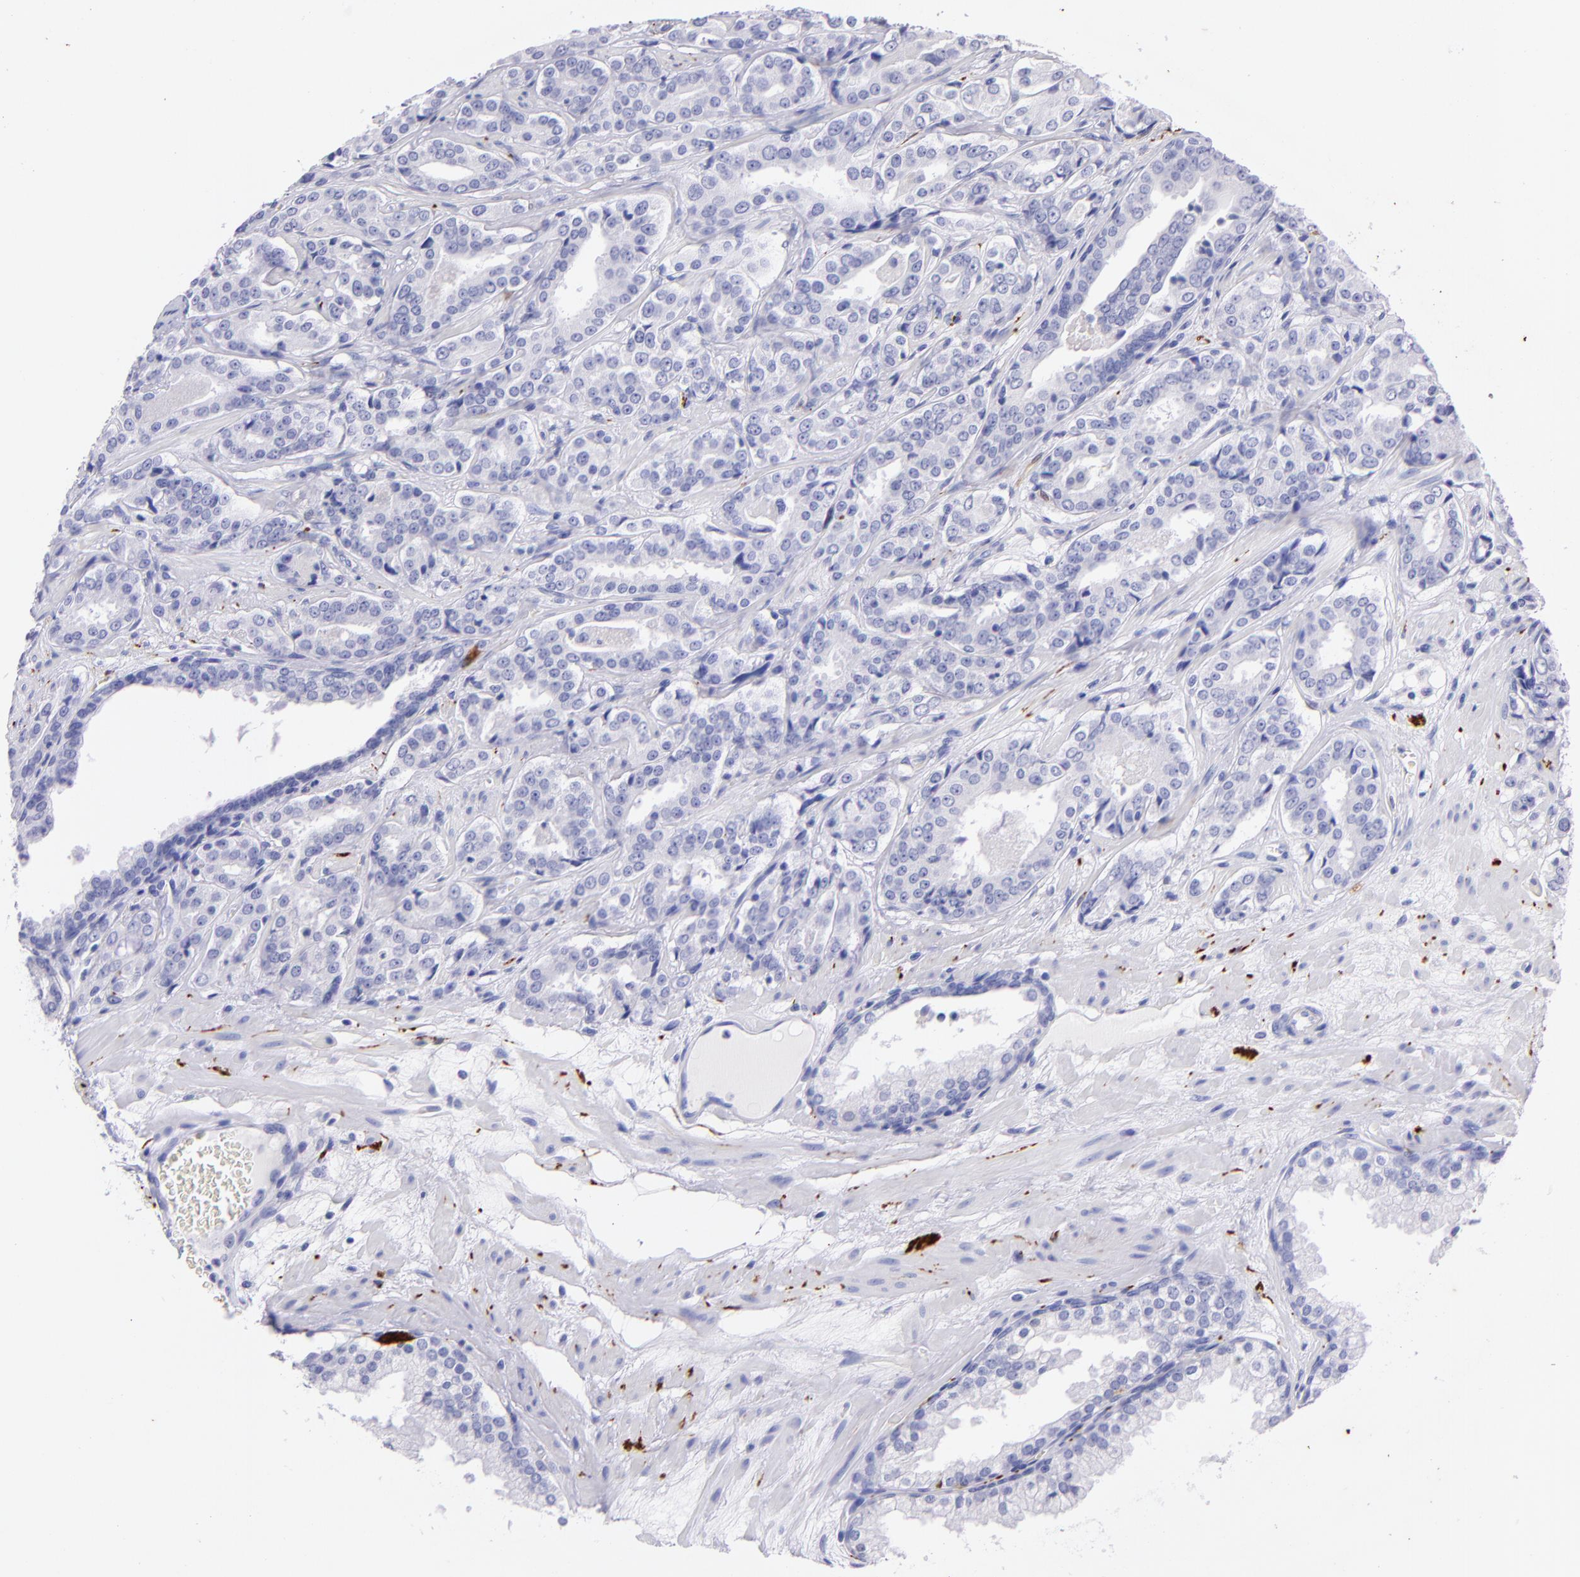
{"staining": {"intensity": "negative", "quantity": "none", "location": "none"}, "tissue": "prostate cancer", "cell_type": "Tumor cells", "image_type": "cancer", "snomed": [{"axis": "morphology", "description": "Adenocarcinoma, Medium grade"}, {"axis": "topography", "description": "Prostate"}], "caption": "IHC photomicrograph of human prostate adenocarcinoma (medium-grade) stained for a protein (brown), which shows no staining in tumor cells.", "gene": "UCHL1", "patient": {"sex": "male", "age": 60}}